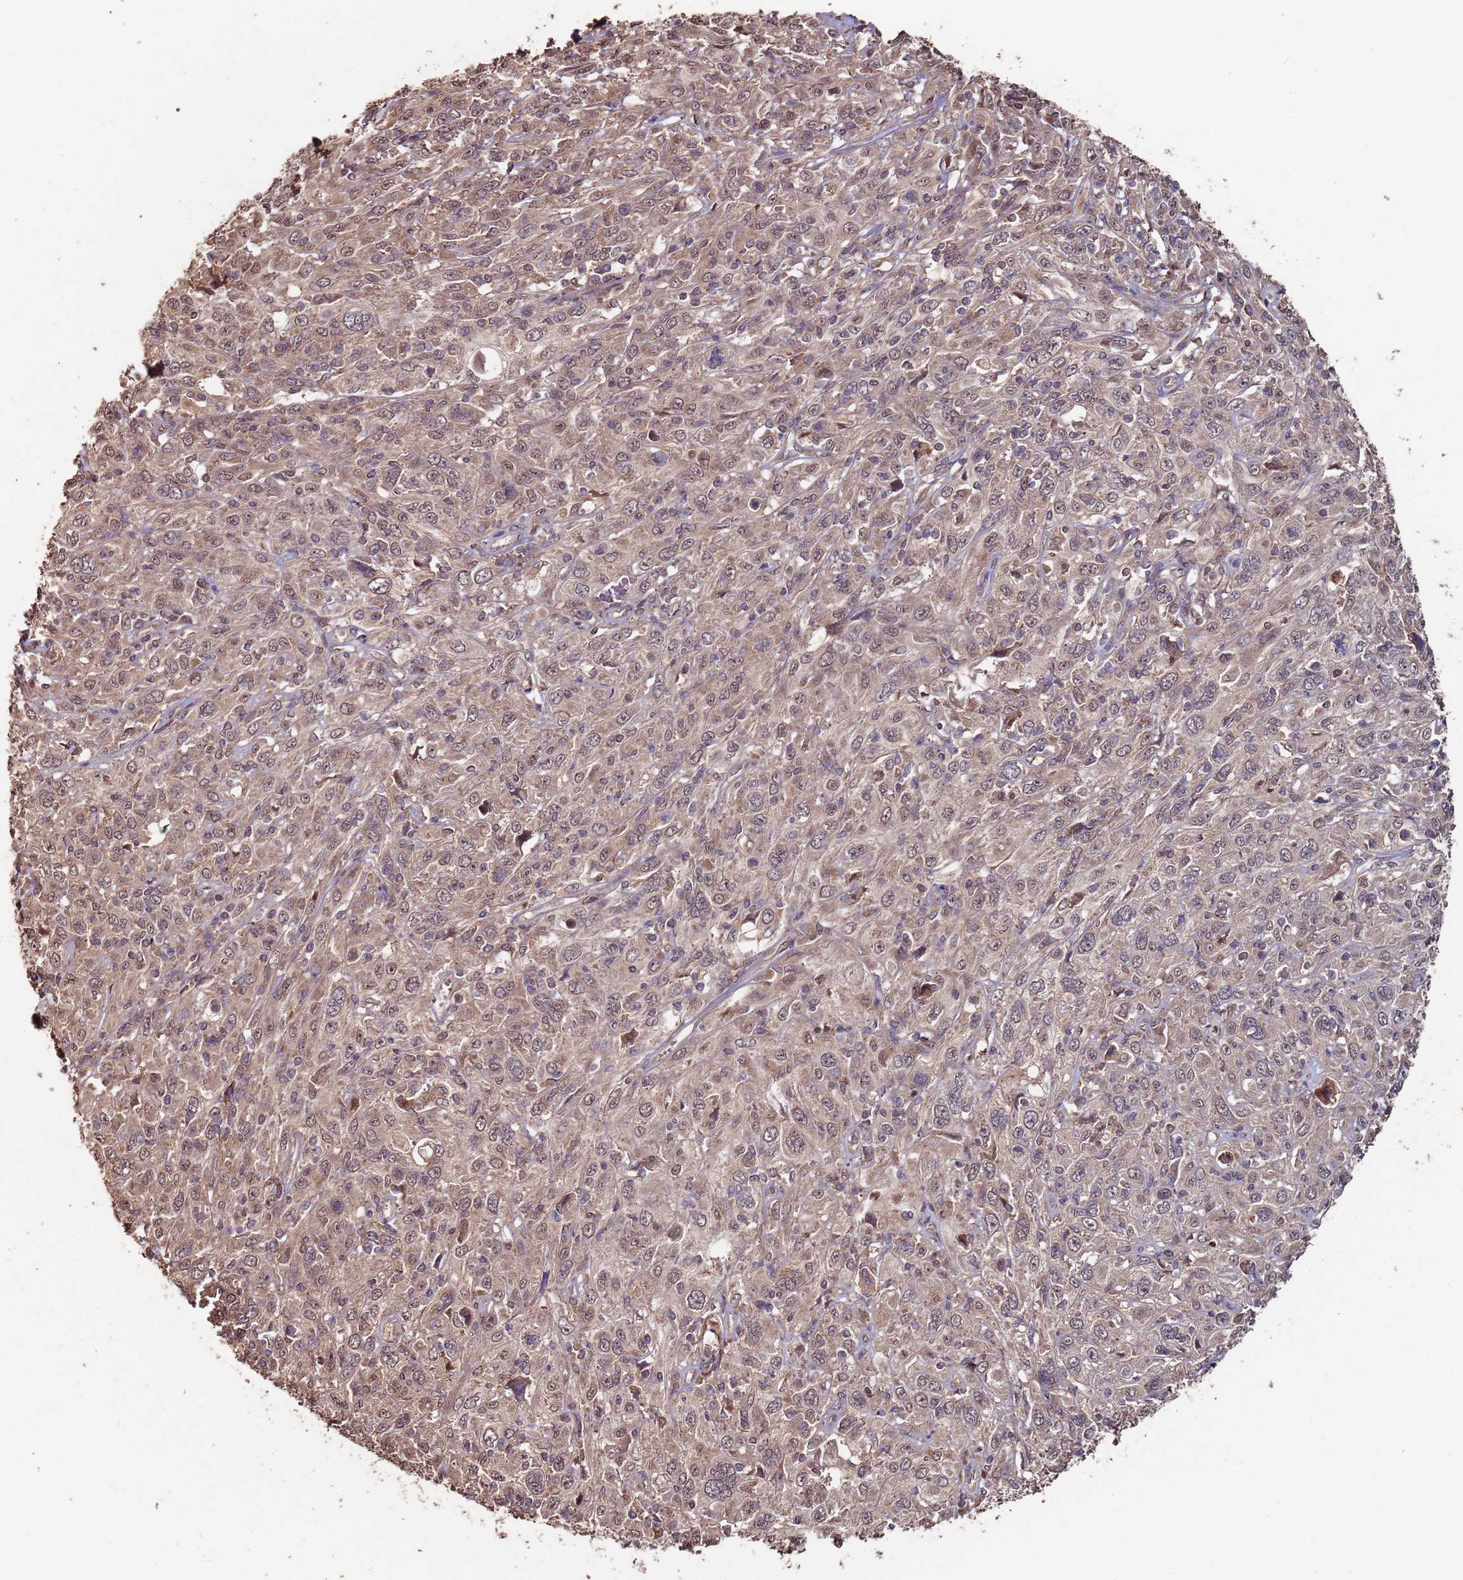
{"staining": {"intensity": "moderate", "quantity": ">75%", "location": "cytoplasmic/membranous,nuclear"}, "tissue": "cervical cancer", "cell_type": "Tumor cells", "image_type": "cancer", "snomed": [{"axis": "morphology", "description": "Squamous cell carcinoma, NOS"}, {"axis": "topography", "description": "Cervix"}], "caption": "Cervical cancer was stained to show a protein in brown. There is medium levels of moderate cytoplasmic/membranous and nuclear staining in about >75% of tumor cells.", "gene": "PRR7", "patient": {"sex": "female", "age": 46}}